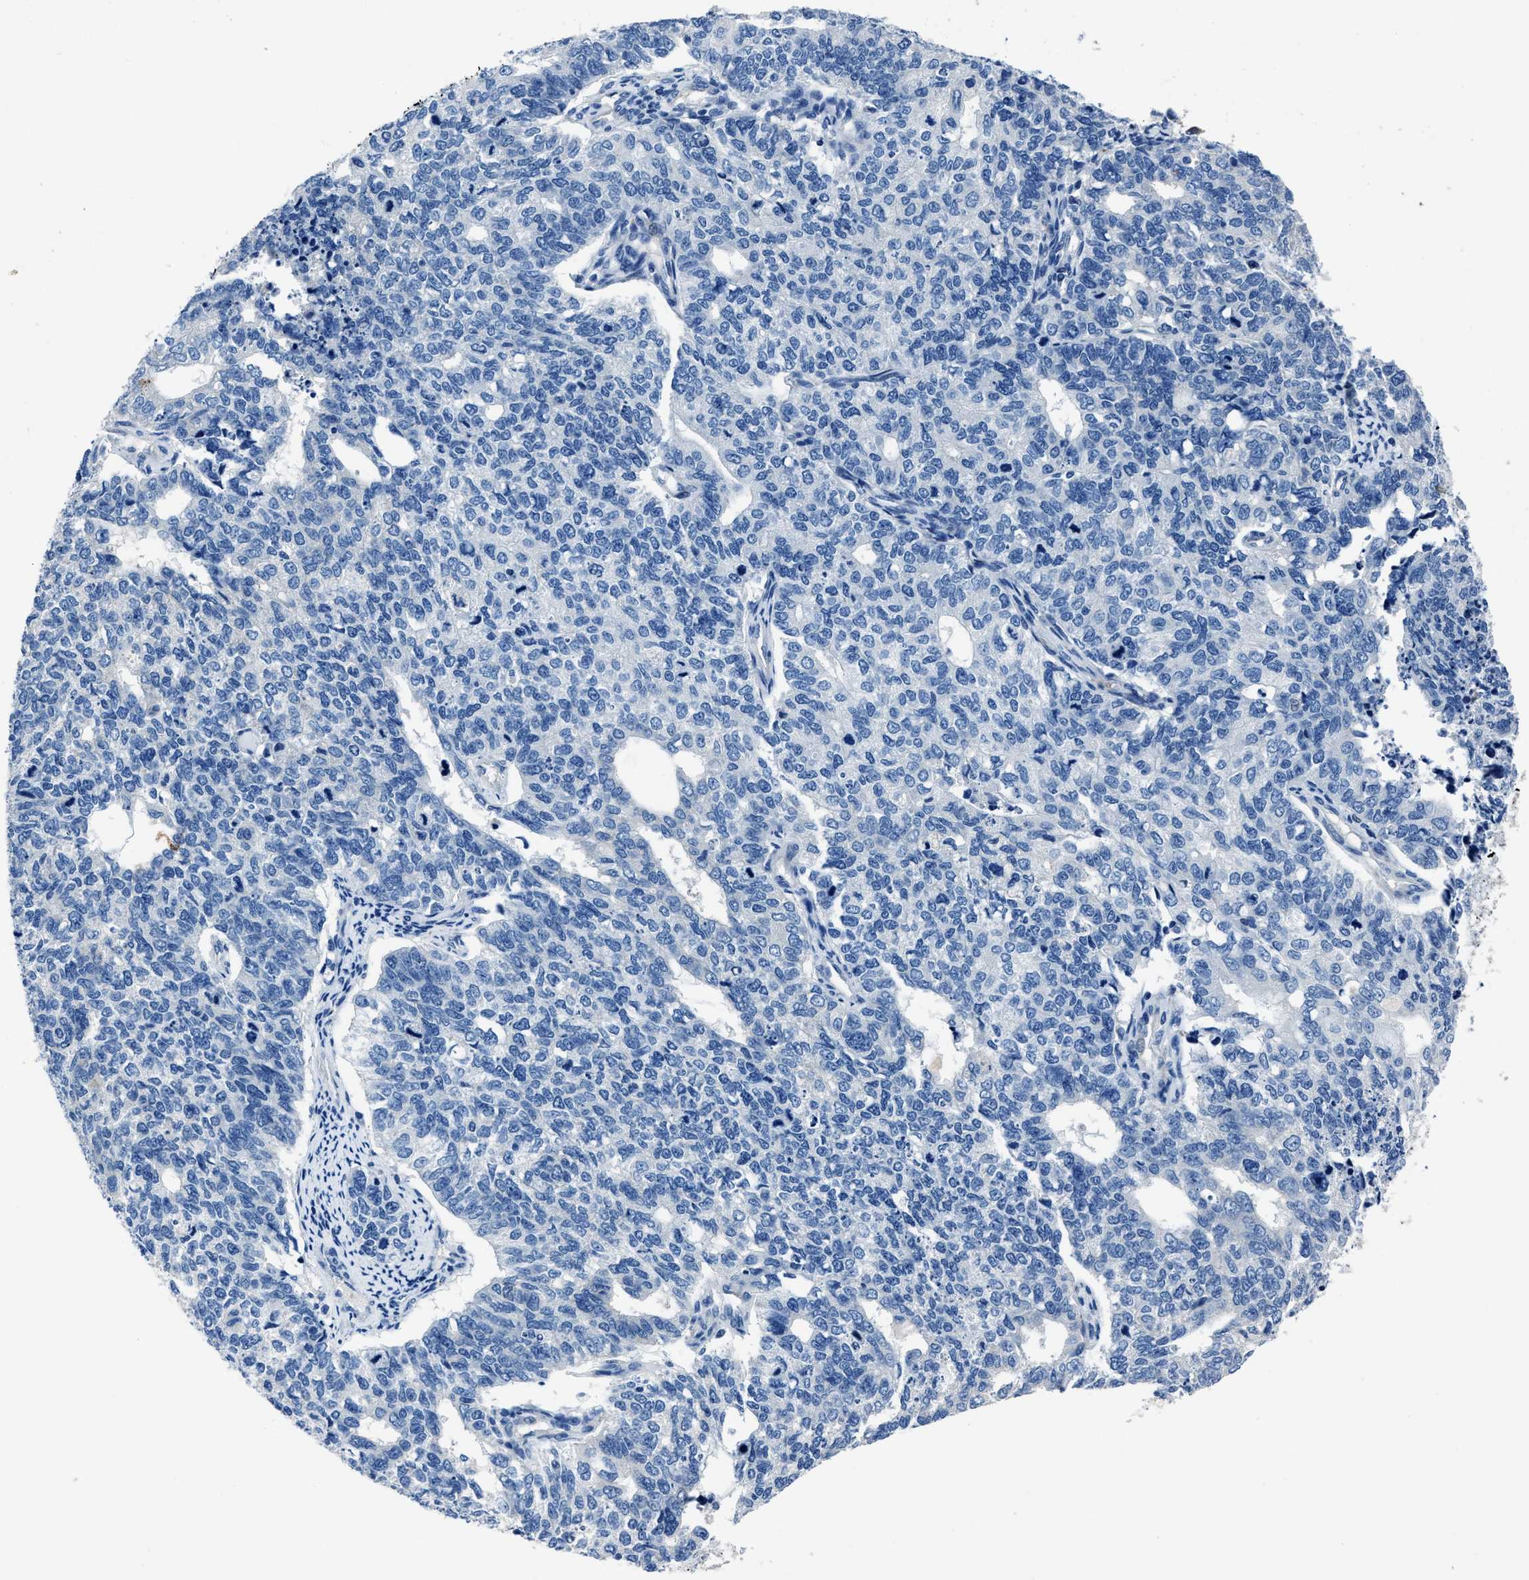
{"staining": {"intensity": "negative", "quantity": "none", "location": "none"}, "tissue": "cervical cancer", "cell_type": "Tumor cells", "image_type": "cancer", "snomed": [{"axis": "morphology", "description": "Squamous cell carcinoma, NOS"}, {"axis": "topography", "description": "Cervix"}], "caption": "Squamous cell carcinoma (cervical) stained for a protein using immunohistochemistry demonstrates no staining tumor cells.", "gene": "NACAD", "patient": {"sex": "female", "age": 63}}